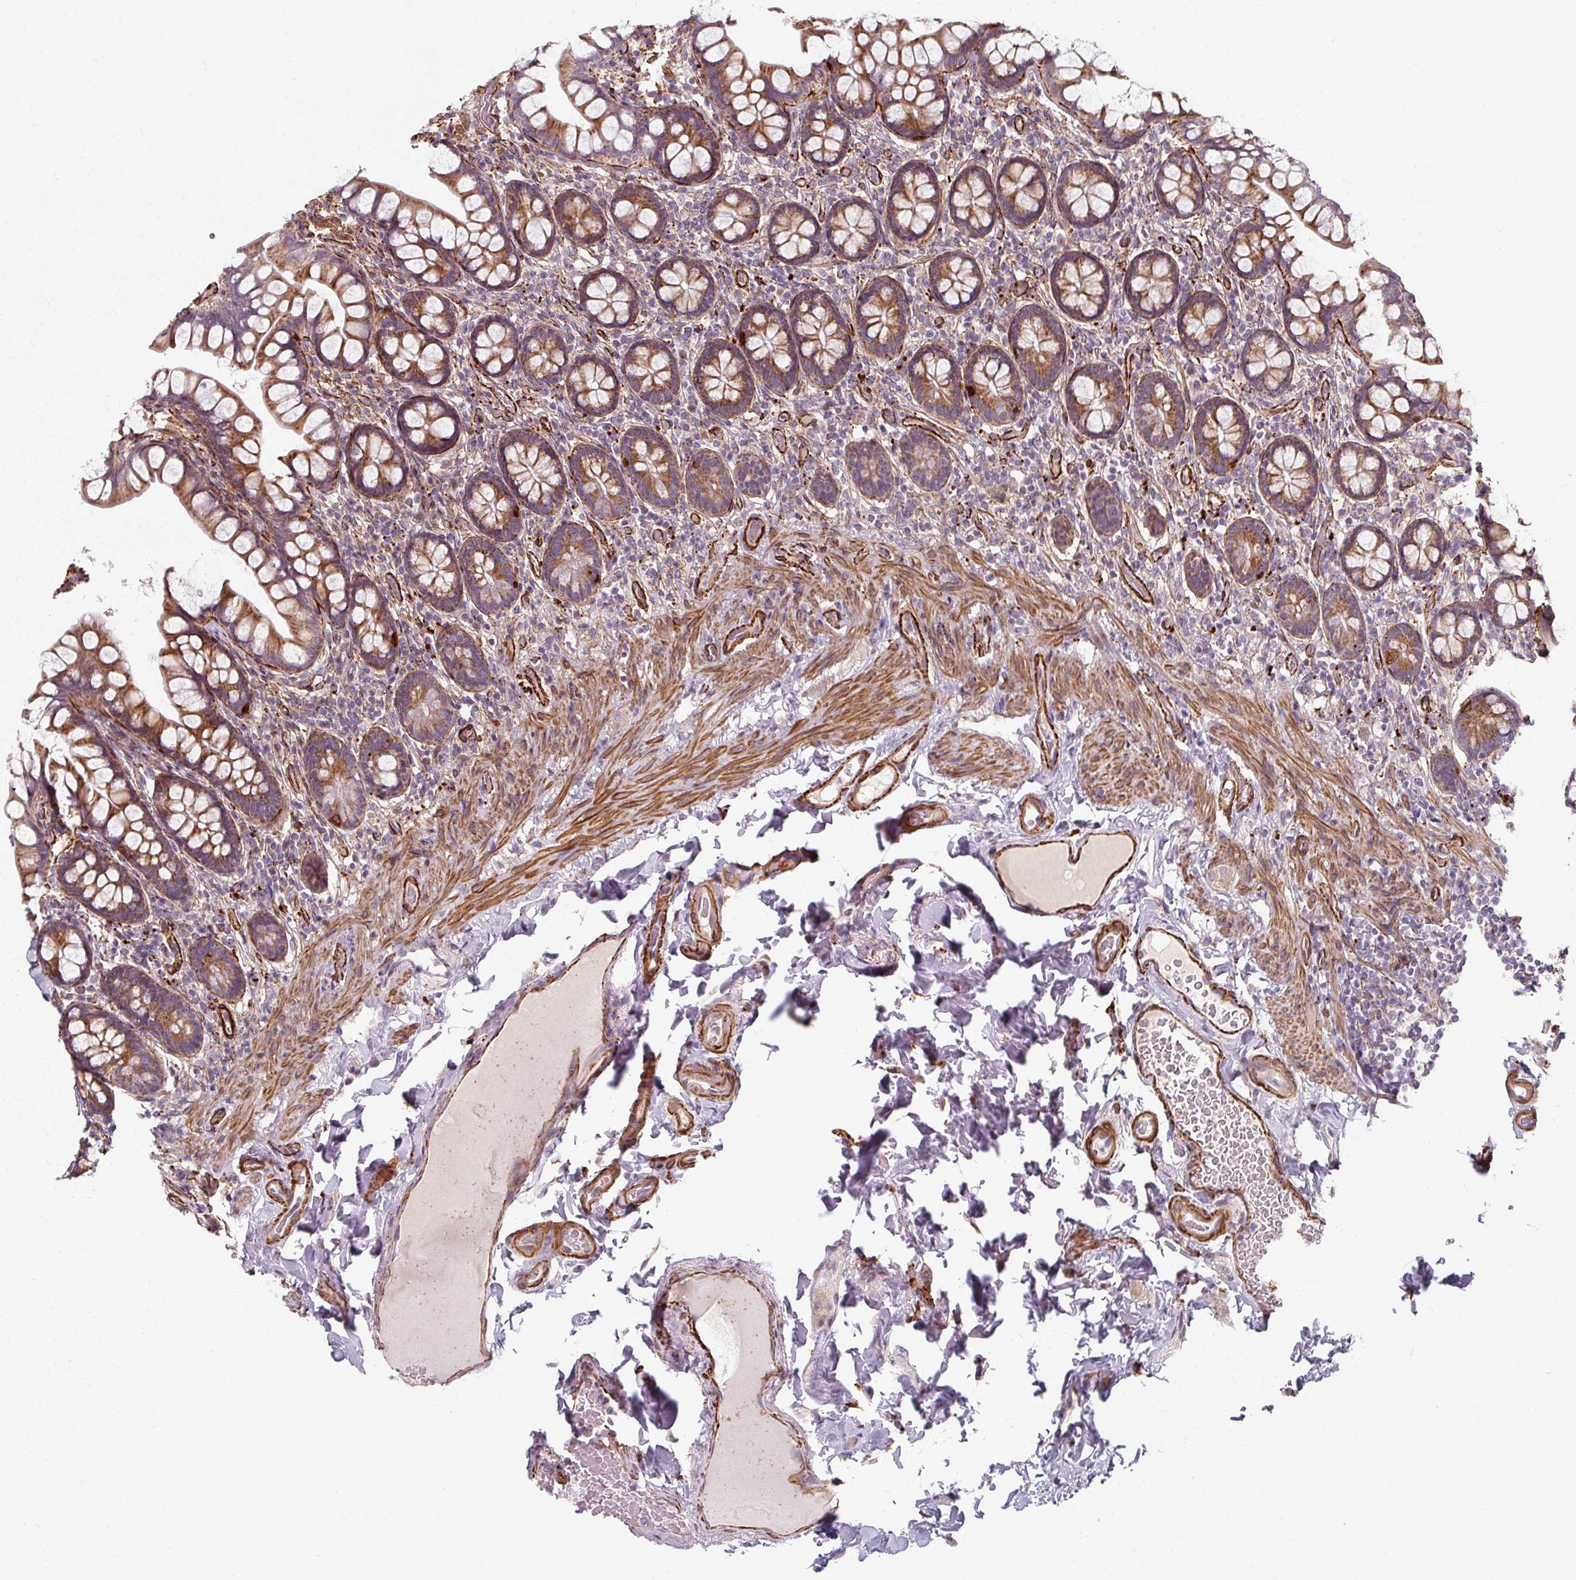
{"staining": {"intensity": "strong", "quantity": ">75%", "location": "cytoplasmic/membranous"}, "tissue": "small intestine", "cell_type": "Glandular cells", "image_type": "normal", "snomed": [{"axis": "morphology", "description": "Normal tissue, NOS"}, {"axis": "topography", "description": "Small intestine"}], "caption": "Unremarkable small intestine demonstrates strong cytoplasmic/membranous staining in approximately >75% of glandular cells.", "gene": "MRPS5", "patient": {"sex": "male", "age": 70}}